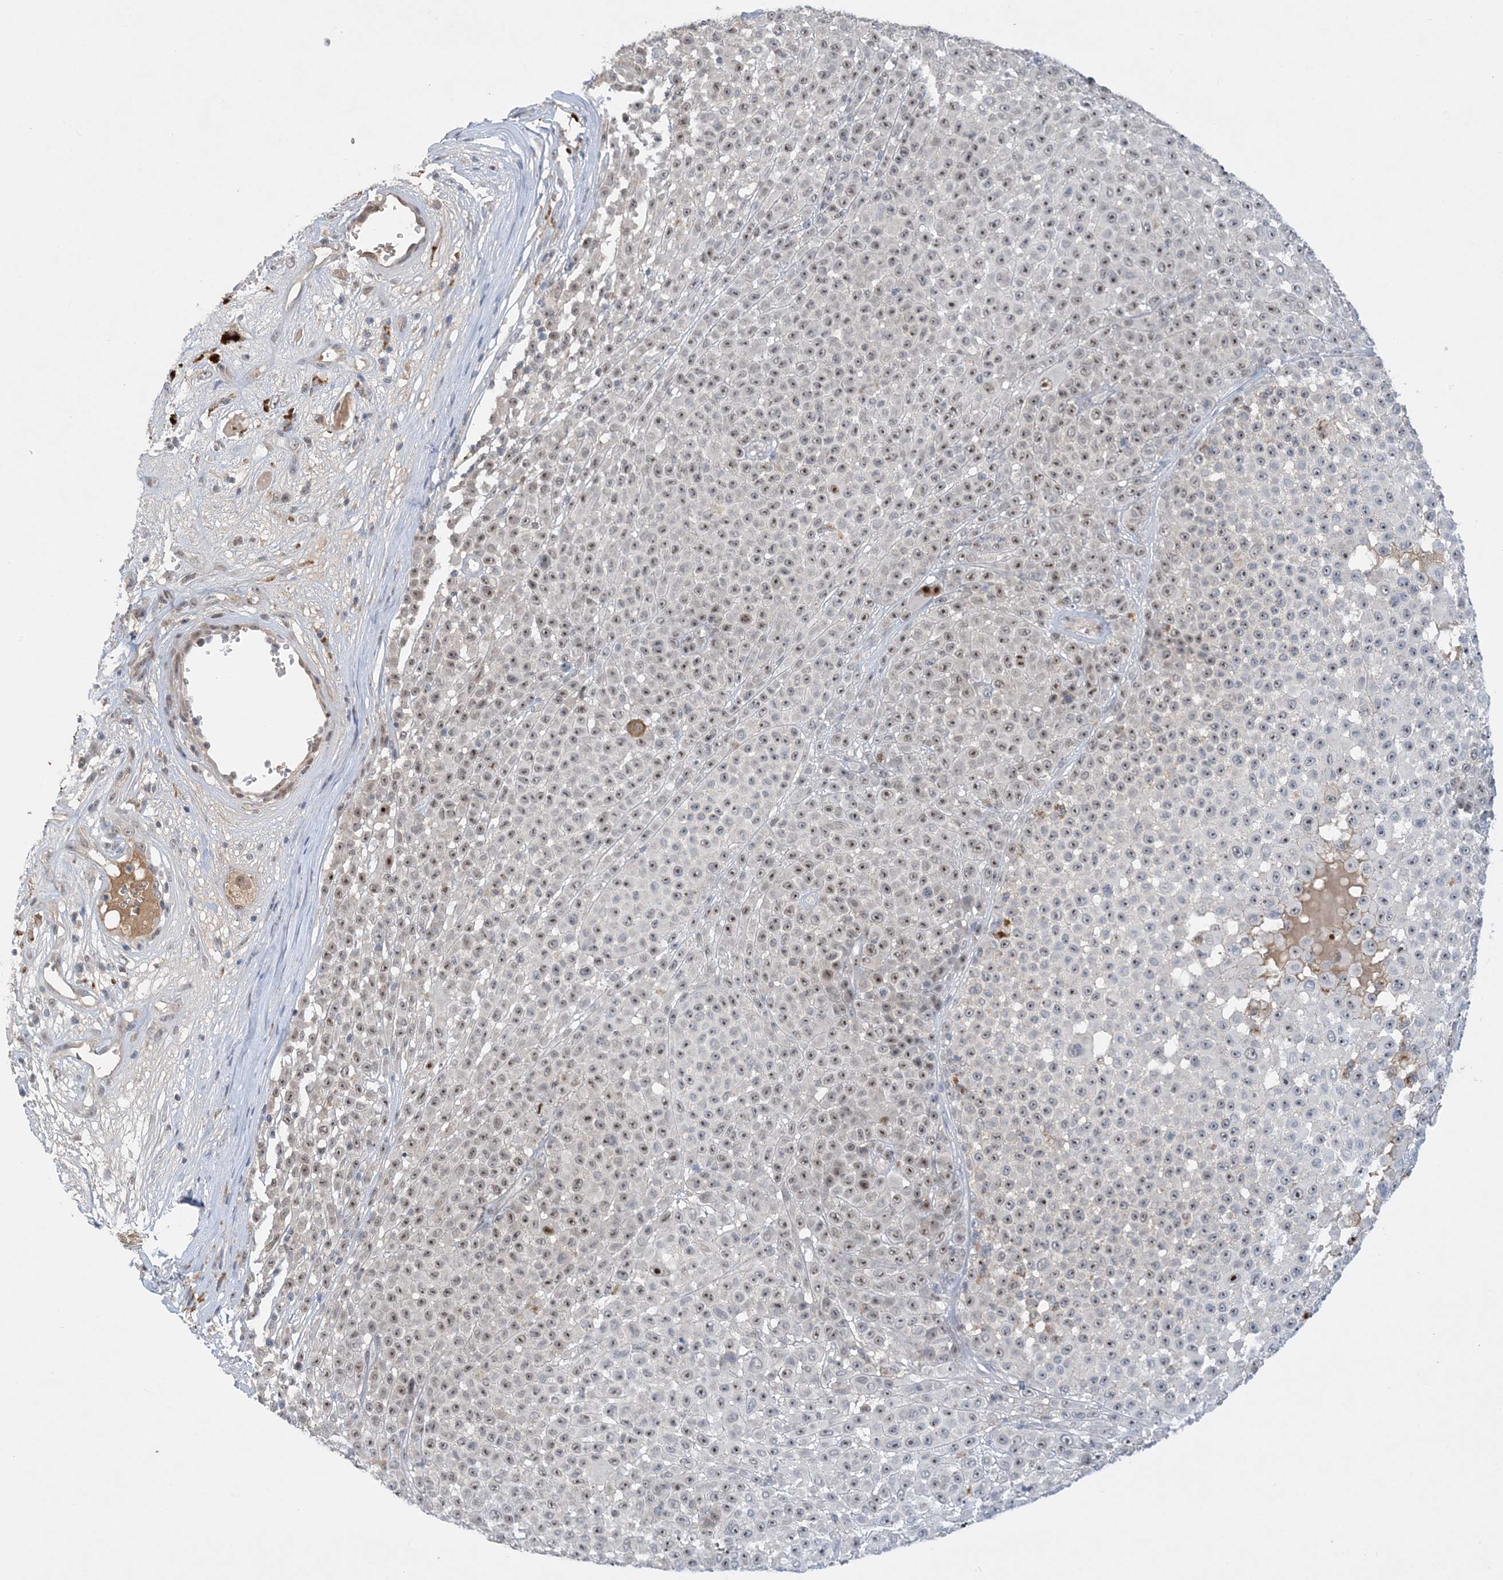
{"staining": {"intensity": "moderate", "quantity": ">75%", "location": "nuclear"}, "tissue": "melanoma", "cell_type": "Tumor cells", "image_type": "cancer", "snomed": [{"axis": "morphology", "description": "Malignant melanoma, NOS"}, {"axis": "topography", "description": "Skin"}], "caption": "Malignant melanoma stained with a protein marker displays moderate staining in tumor cells.", "gene": "UBE2E1", "patient": {"sex": "female", "age": 94}}